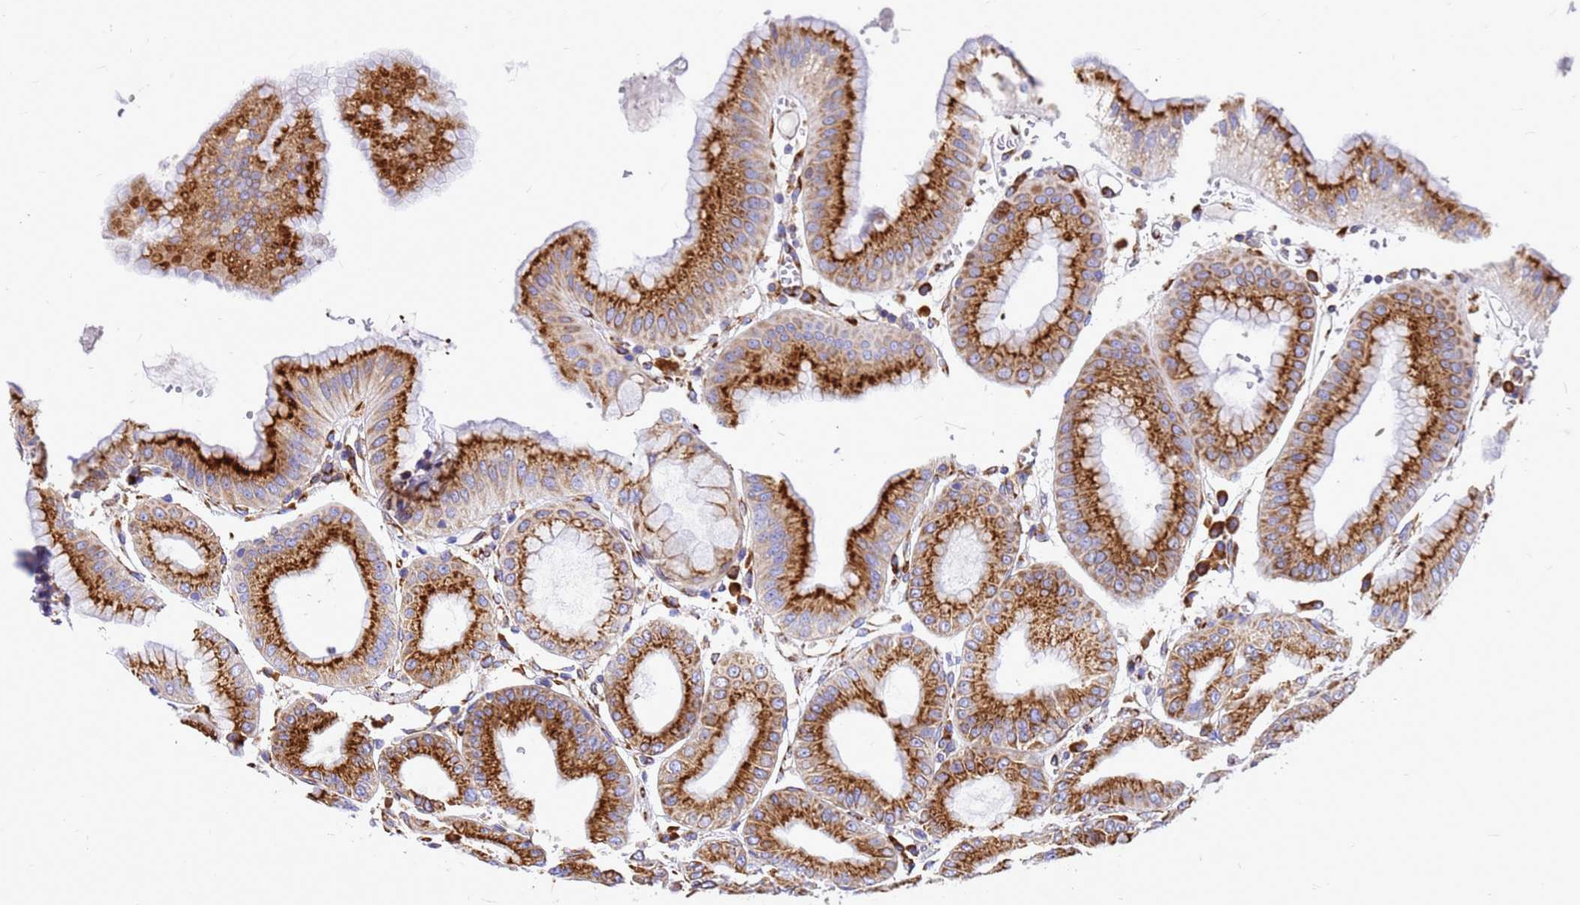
{"staining": {"intensity": "strong", "quantity": ">75%", "location": "cytoplasmic/membranous"}, "tissue": "stomach", "cell_type": "Glandular cells", "image_type": "normal", "snomed": [{"axis": "morphology", "description": "Normal tissue, NOS"}, {"axis": "topography", "description": "Stomach, lower"}], "caption": "DAB (3,3'-diaminobenzidine) immunohistochemical staining of normal human stomach exhibits strong cytoplasmic/membranous protein staining in about >75% of glandular cells.", "gene": "EEF1D", "patient": {"sex": "male", "age": 71}}